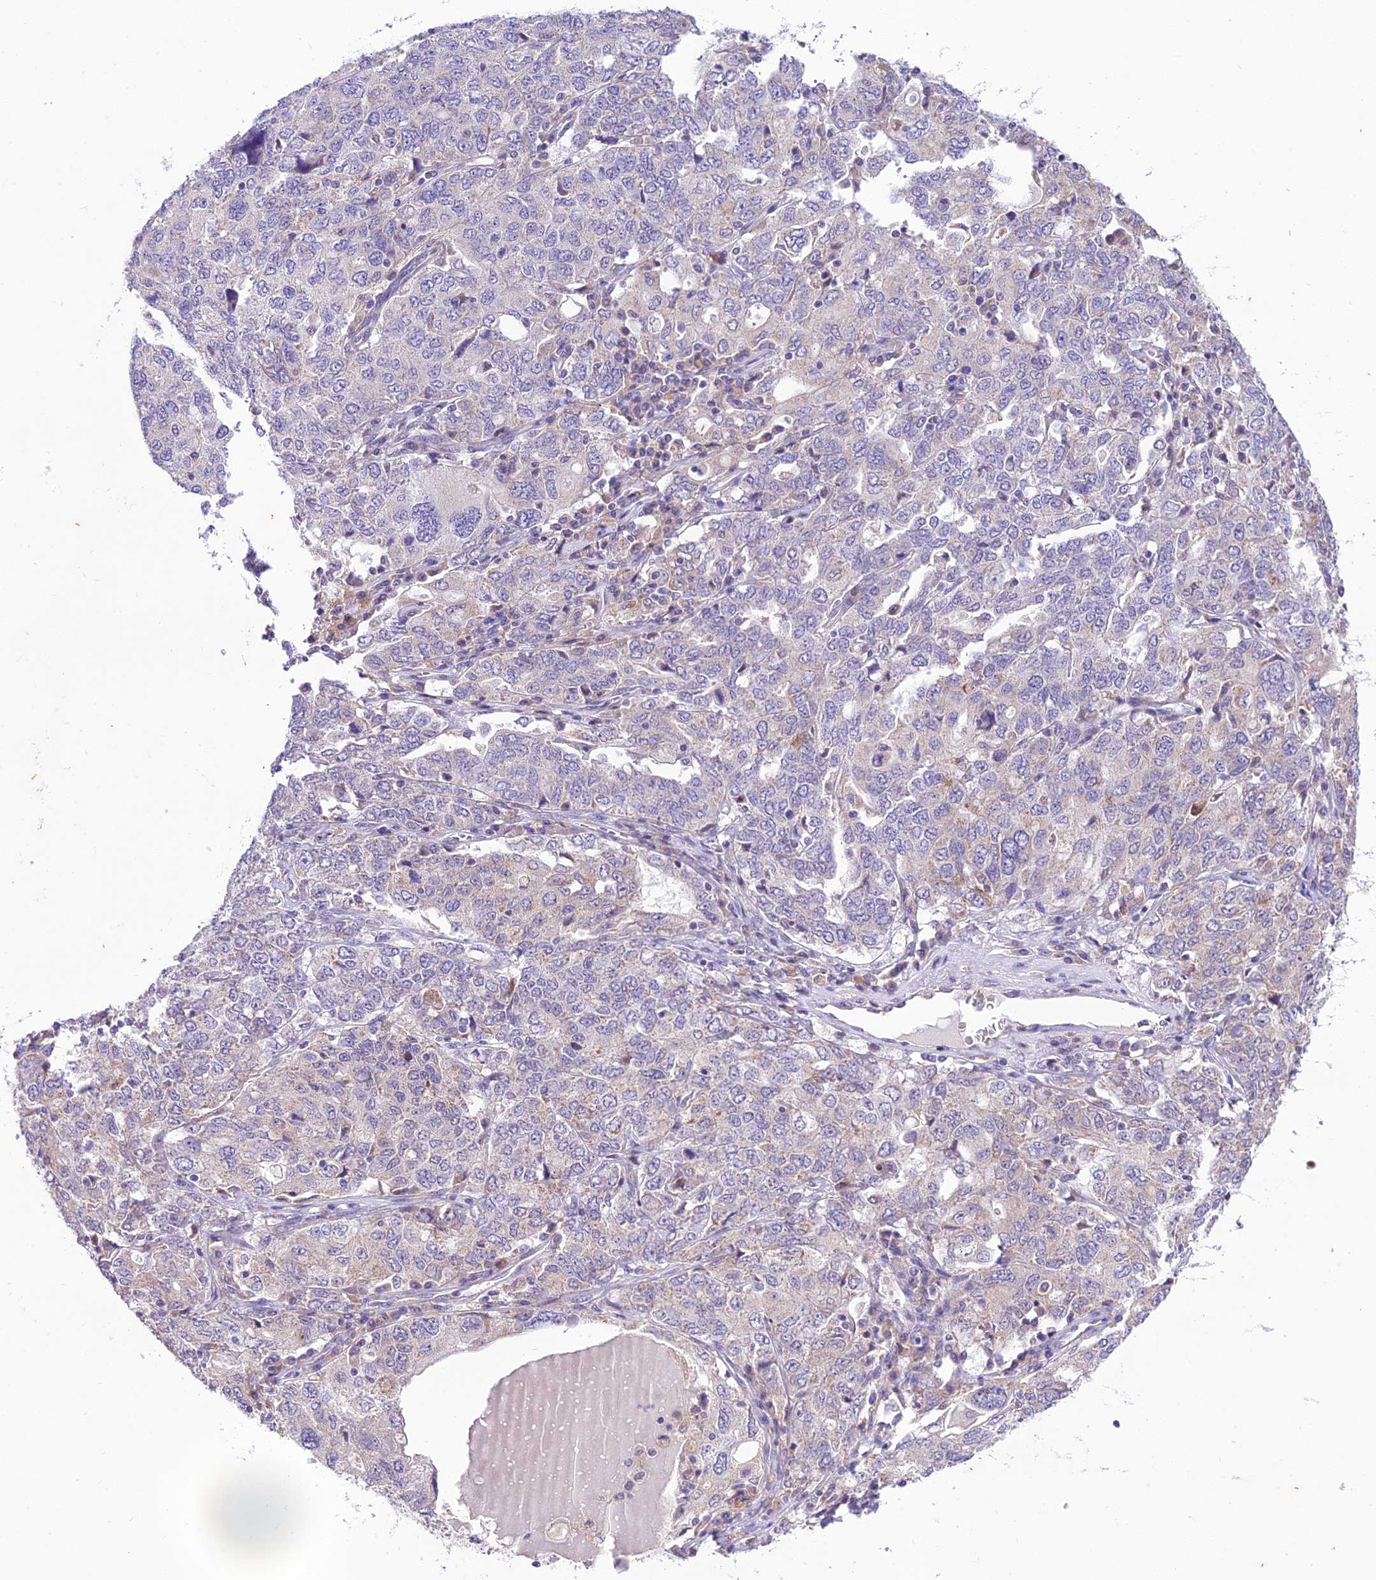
{"staining": {"intensity": "negative", "quantity": "none", "location": "none"}, "tissue": "ovarian cancer", "cell_type": "Tumor cells", "image_type": "cancer", "snomed": [{"axis": "morphology", "description": "Carcinoma, endometroid"}, {"axis": "topography", "description": "Ovary"}], "caption": "Immunohistochemistry (IHC) of human ovarian endometroid carcinoma demonstrates no expression in tumor cells.", "gene": "MIIP", "patient": {"sex": "female", "age": 62}}